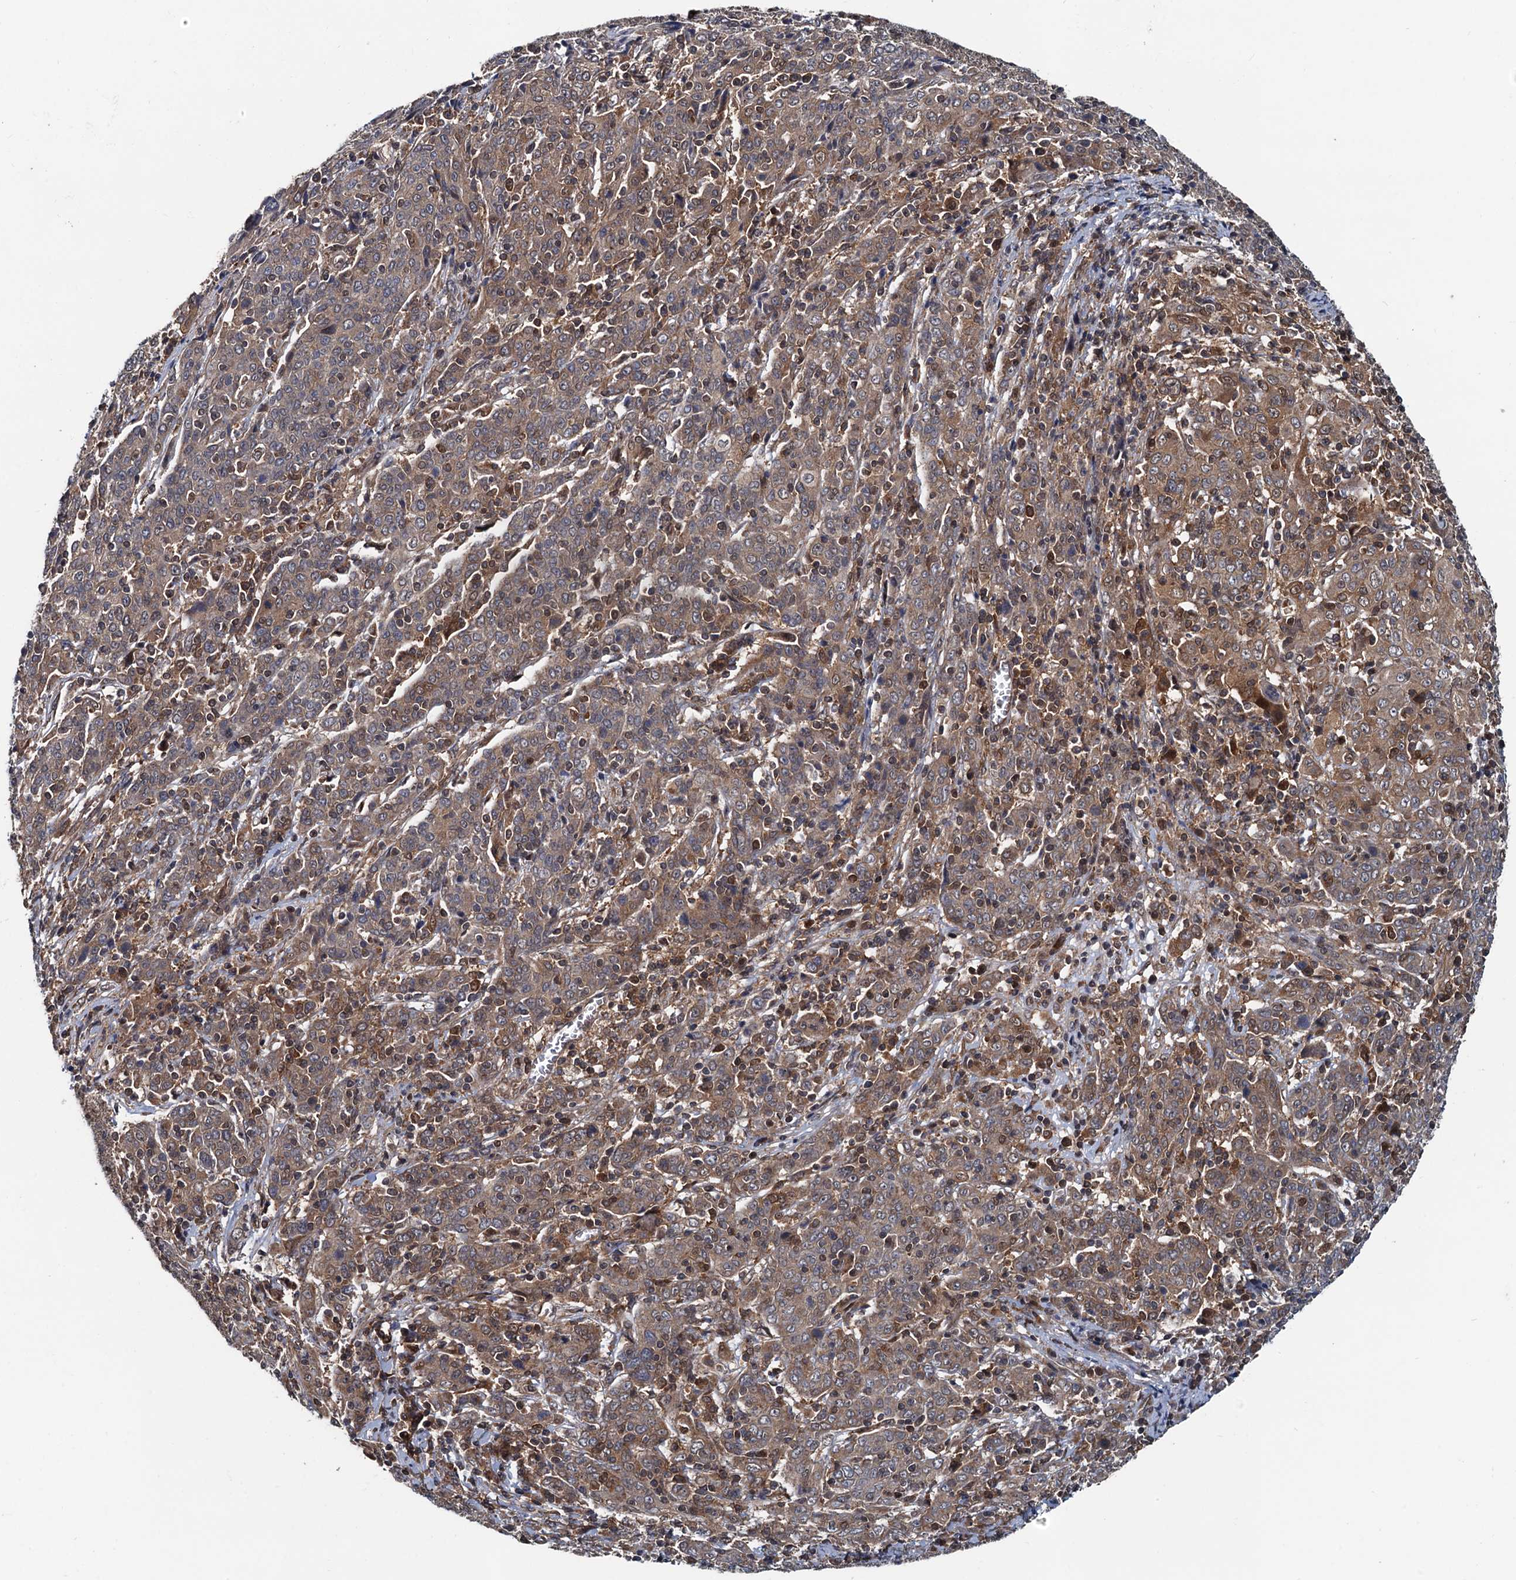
{"staining": {"intensity": "moderate", "quantity": "<25%", "location": "cytoplasmic/membranous"}, "tissue": "cervical cancer", "cell_type": "Tumor cells", "image_type": "cancer", "snomed": [{"axis": "morphology", "description": "Squamous cell carcinoma, NOS"}, {"axis": "topography", "description": "Cervix"}], "caption": "Immunohistochemistry (IHC) staining of cervical cancer (squamous cell carcinoma), which shows low levels of moderate cytoplasmic/membranous expression in approximately <25% of tumor cells indicating moderate cytoplasmic/membranous protein positivity. The staining was performed using DAB (brown) for protein detection and nuclei were counterstained in hematoxylin (blue).", "gene": "AAGAB", "patient": {"sex": "female", "age": 67}}